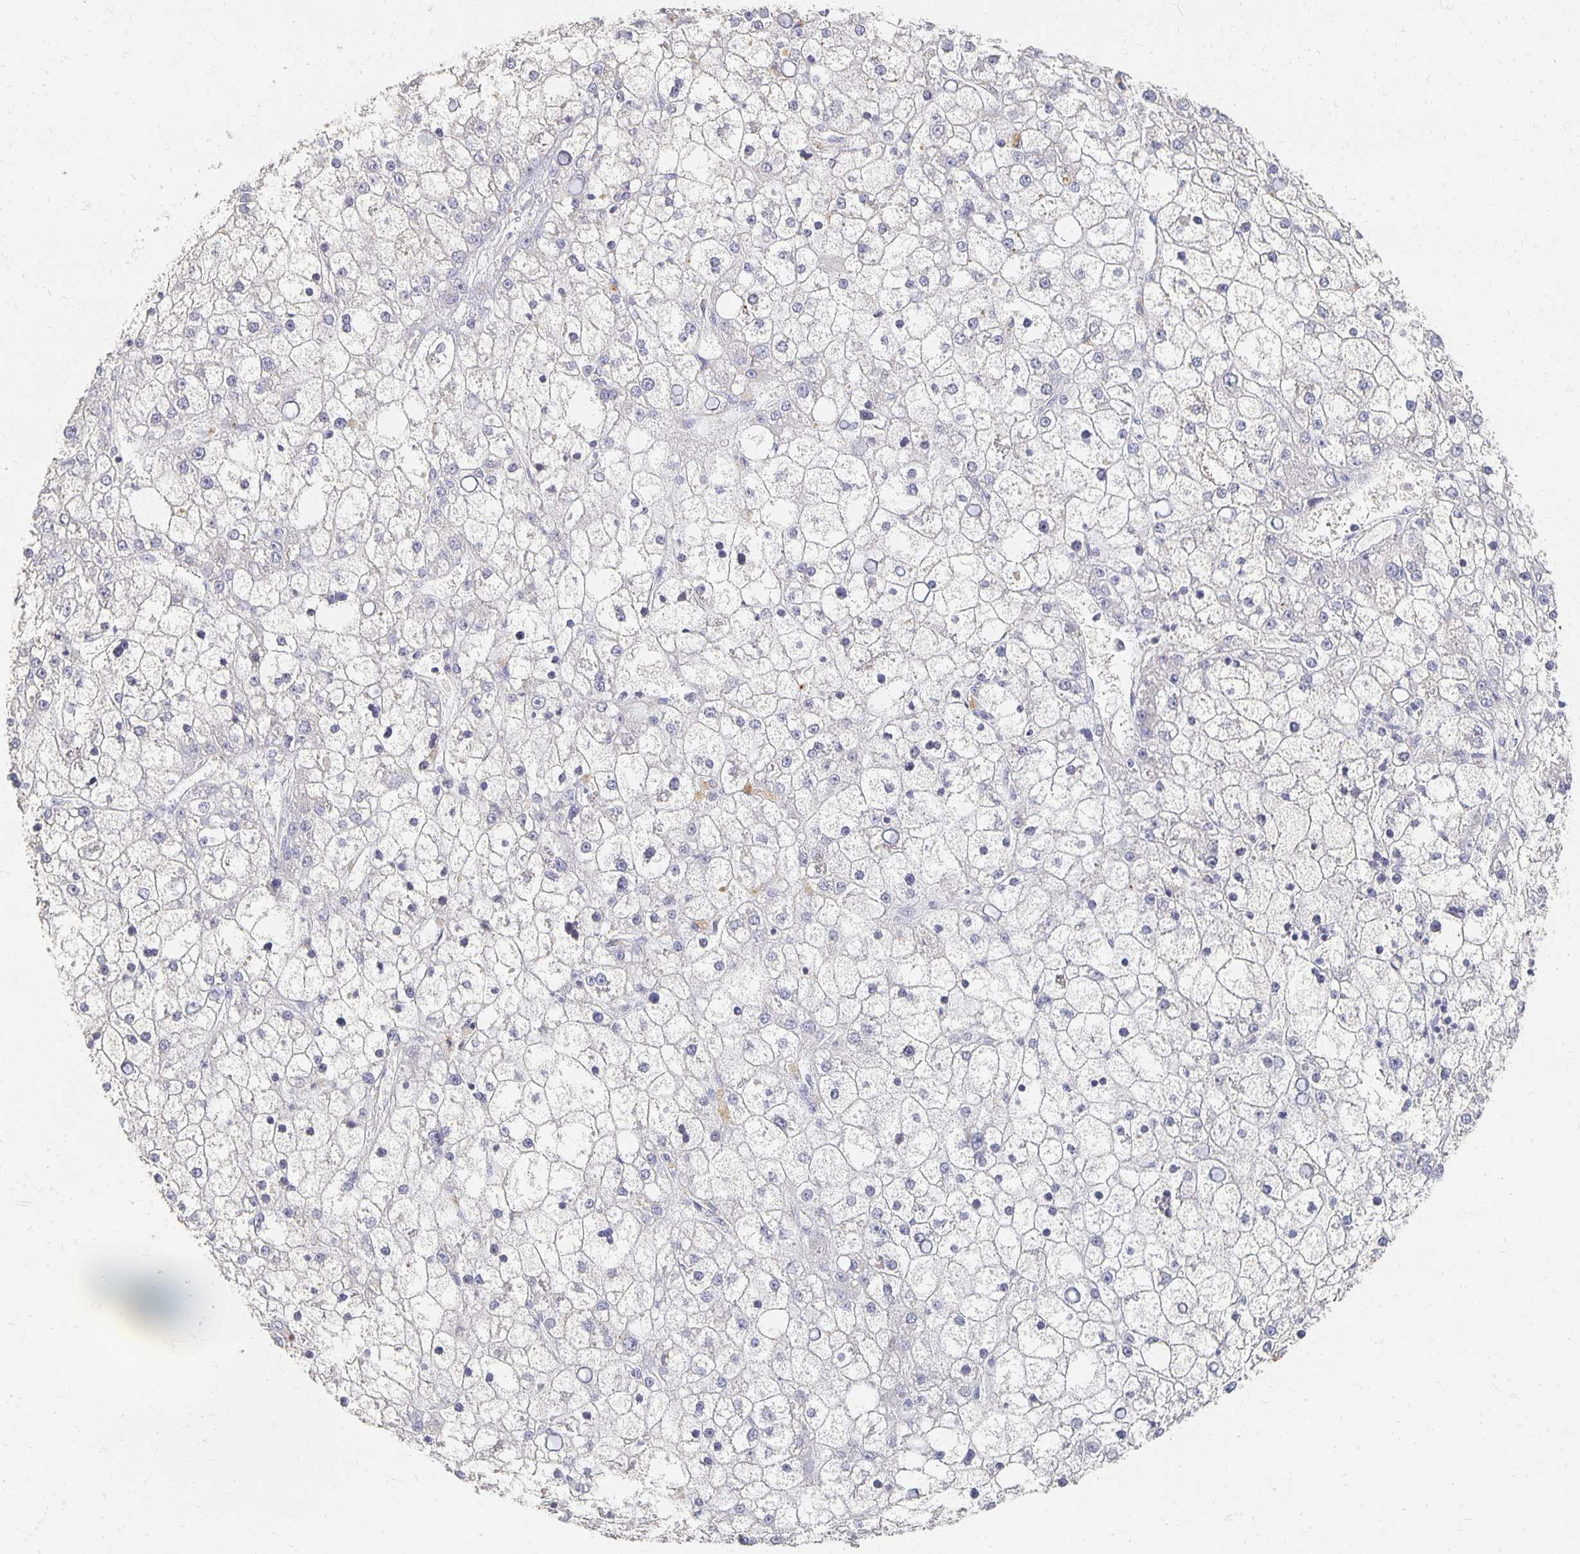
{"staining": {"intensity": "negative", "quantity": "none", "location": "none"}, "tissue": "liver cancer", "cell_type": "Tumor cells", "image_type": "cancer", "snomed": [{"axis": "morphology", "description": "Carcinoma, Hepatocellular, NOS"}, {"axis": "topography", "description": "Liver"}], "caption": "Immunohistochemical staining of human liver cancer exhibits no significant expression in tumor cells.", "gene": "CST6", "patient": {"sex": "male", "age": 67}}